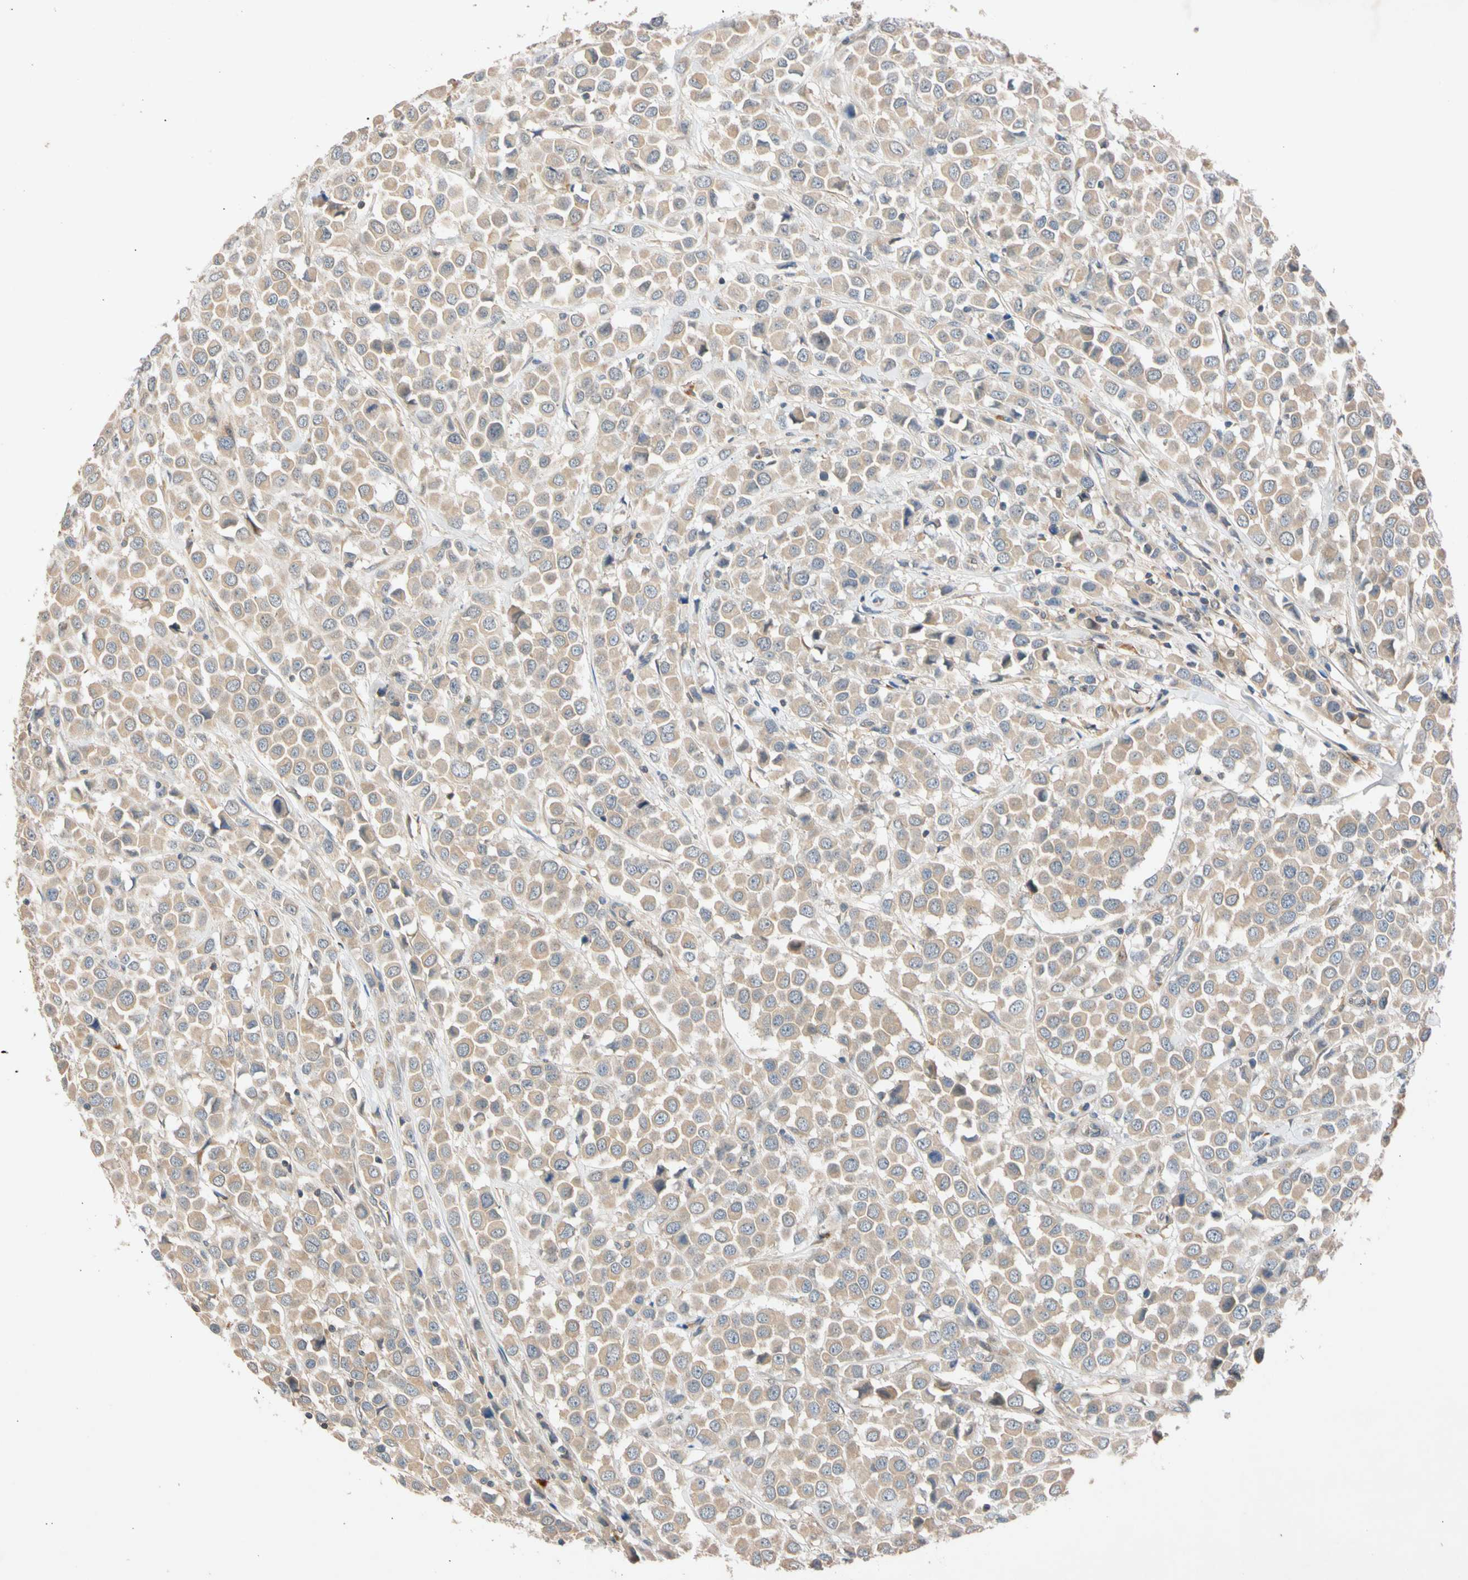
{"staining": {"intensity": "weak", "quantity": ">75%", "location": "cytoplasmic/membranous"}, "tissue": "breast cancer", "cell_type": "Tumor cells", "image_type": "cancer", "snomed": [{"axis": "morphology", "description": "Duct carcinoma"}, {"axis": "topography", "description": "Breast"}], "caption": "Brown immunohistochemical staining in invasive ductal carcinoma (breast) exhibits weak cytoplasmic/membranous expression in approximately >75% of tumor cells.", "gene": "CNST", "patient": {"sex": "female", "age": 61}}